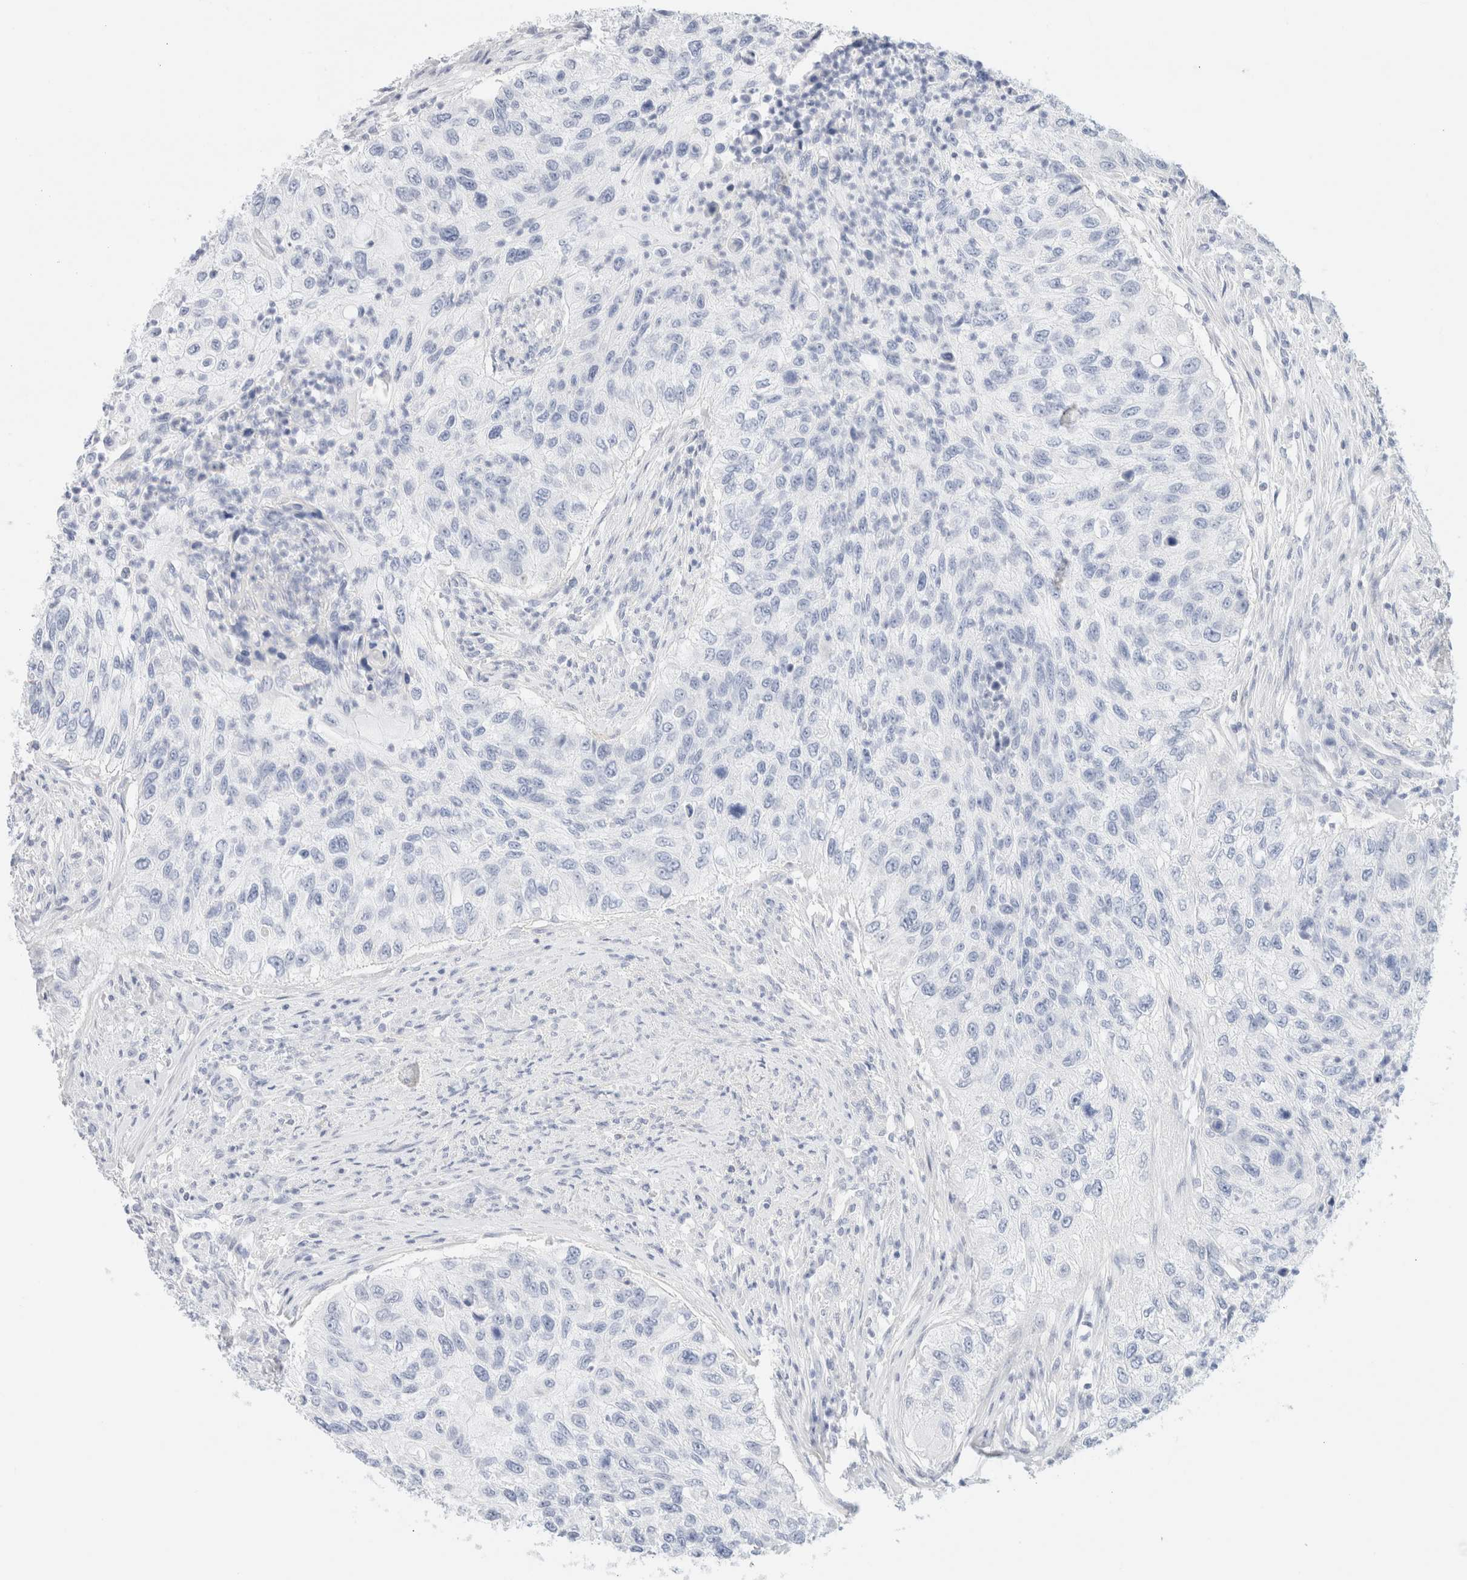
{"staining": {"intensity": "negative", "quantity": "none", "location": "none"}, "tissue": "urothelial cancer", "cell_type": "Tumor cells", "image_type": "cancer", "snomed": [{"axis": "morphology", "description": "Urothelial carcinoma, High grade"}, {"axis": "topography", "description": "Urinary bladder"}], "caption": "Immunohistochemistry (IHC) micrograph of neoplastic tissue: urothelial cancer stained with DAB shows no significant protein staining in tumor cells.", "gene": "DPYS", "patient": {"sex": "female", "age": 60}}